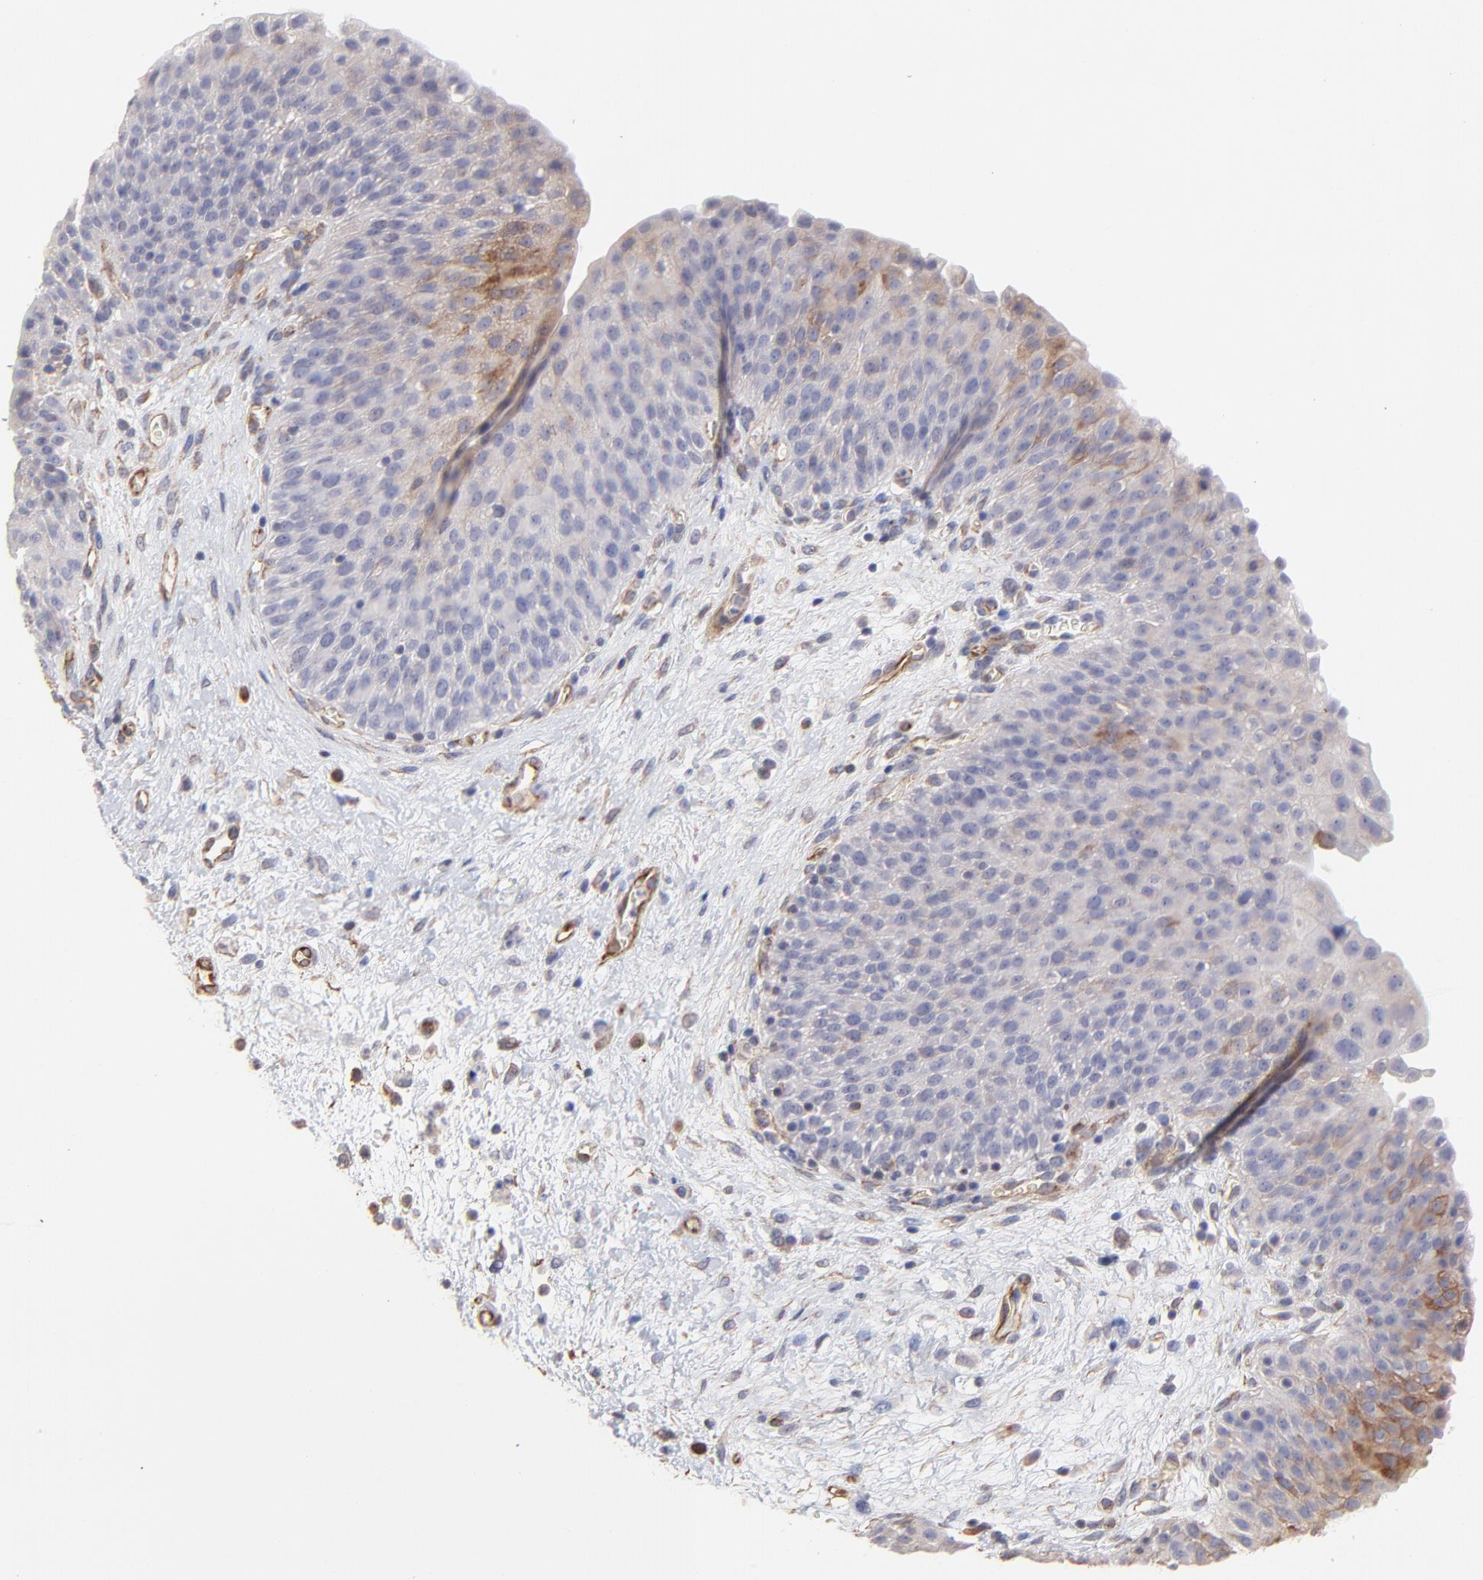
{"staining": {"intensity": "moderate", "quantity": "<25%", "location": "cytoplasmic/membranous"}, "tissue": "urinary bladder", "cell_type": "Urothelial cells", "image_type": "normal", "snomed": [{"axis": "morphology", "description": "Normal tissue, NOS"}, {"axis": "morphology", "description": "Dysplasia, NOS"}, {"axis": "topography", "description": "Urinary bladder"}], "caption": "Urinary bladder stained with DAB (3,3'-diaminobenzidine) immunohistochemistry (IHC) exhibits low levels of moderate cytoplasmic/membranous staining in about <25% of urothelial cells.", "gene": "COX8C", "patient": {"sex": "male", "age": 35}}